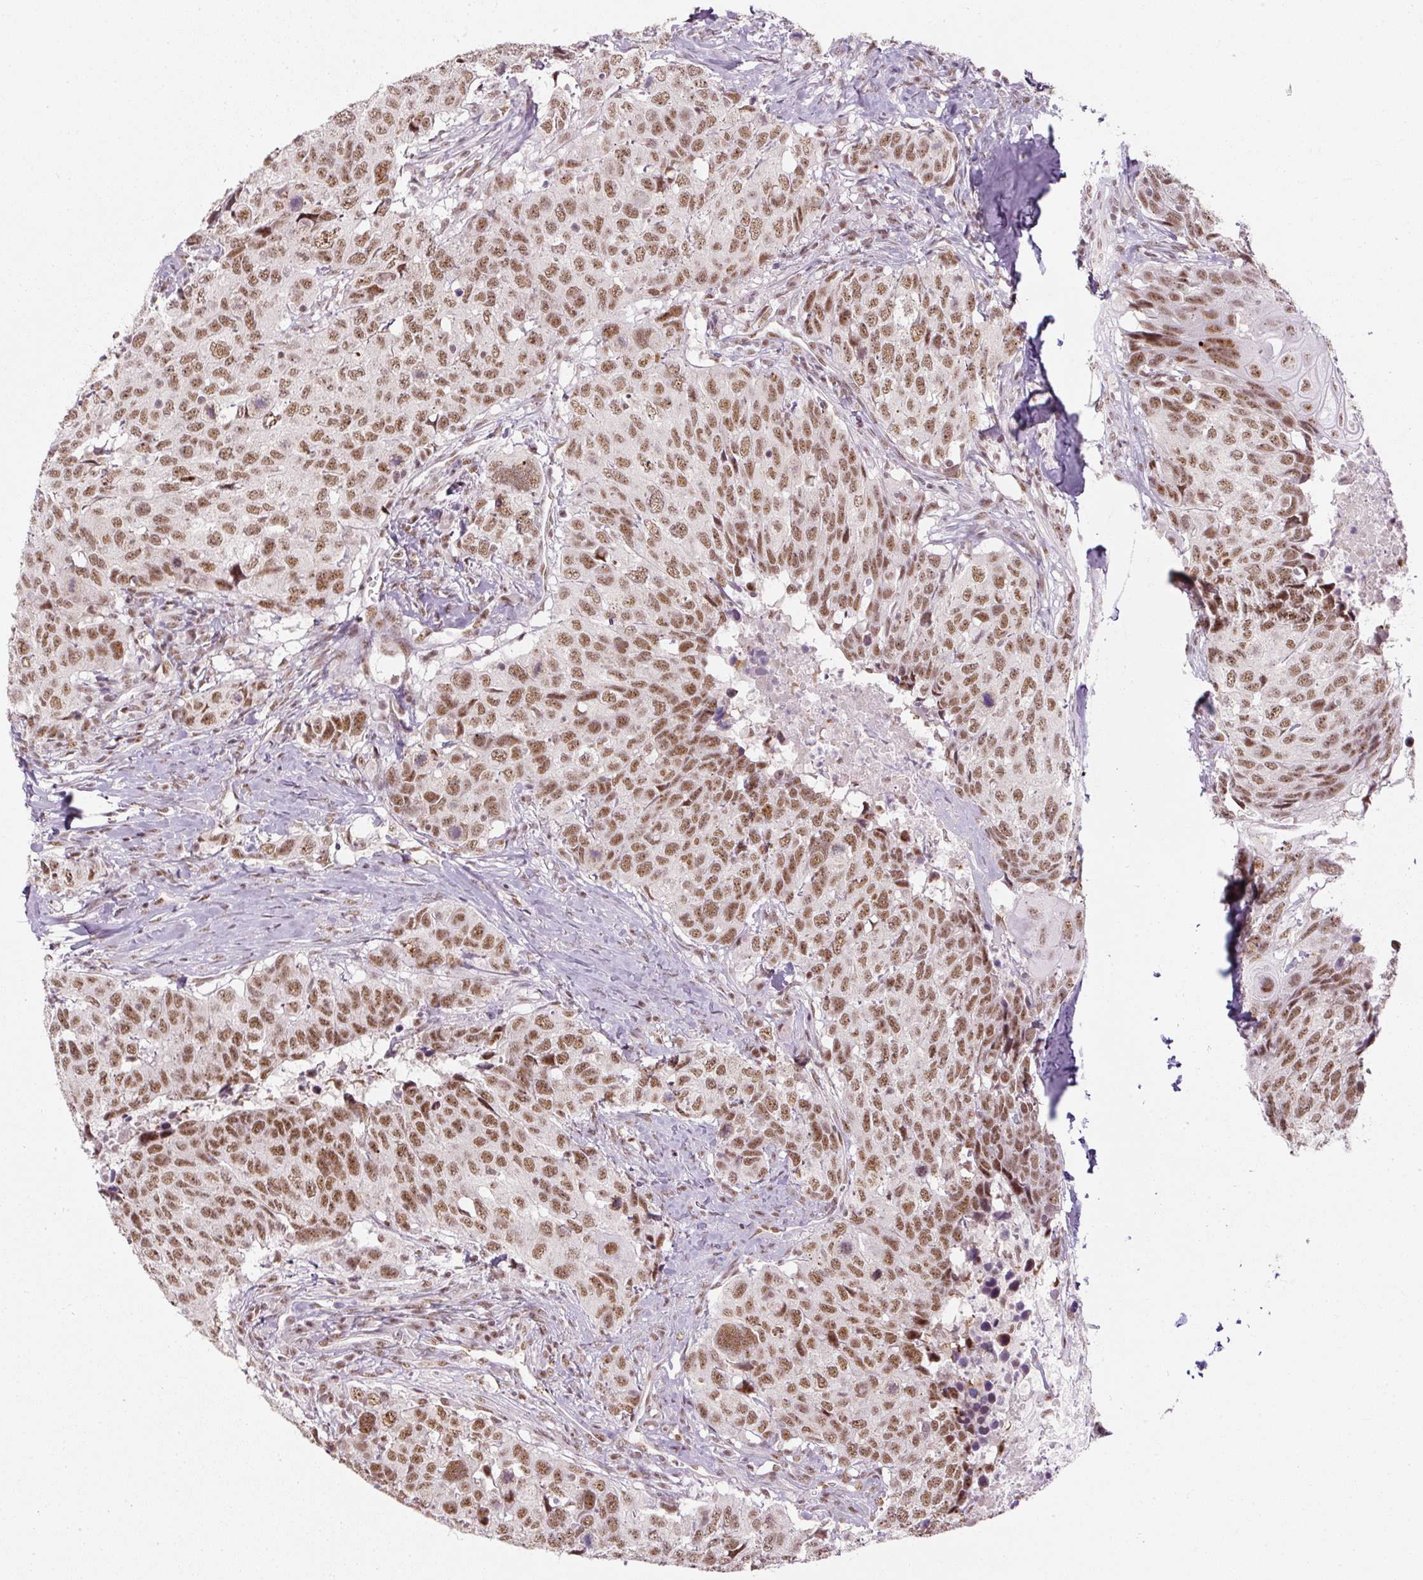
{"staining": {"intensity": "moderate", "quantity": ">75%", "location": "nuclear"}, "tissue": "head and neck cancer", "cell_type": "Tumor cells", "image_type": "cancer", "snomed": [{"axis": "morphology", "description": "Normal tissue, NOS"}, {"axis": "morphology", "description": "Squamous cell carcinoma, NOS"}, {"axis": "topography", "description": "Skeletal muscle"}, {"axis": "topography", "description": "Vascular tissue"}, {"axis": "topography", "description": "Peripheral nerve tissue"}, {"axis": "topography", "description": "Head-Neck"}], "caption": "Human head and neck cancer stained for a protein (brown) demonstrates moderate nuclear positive expression in approximately >75% of tumor cells.", "gene": "U2AF2", "patient": {"sex": "male", "age": 66}}